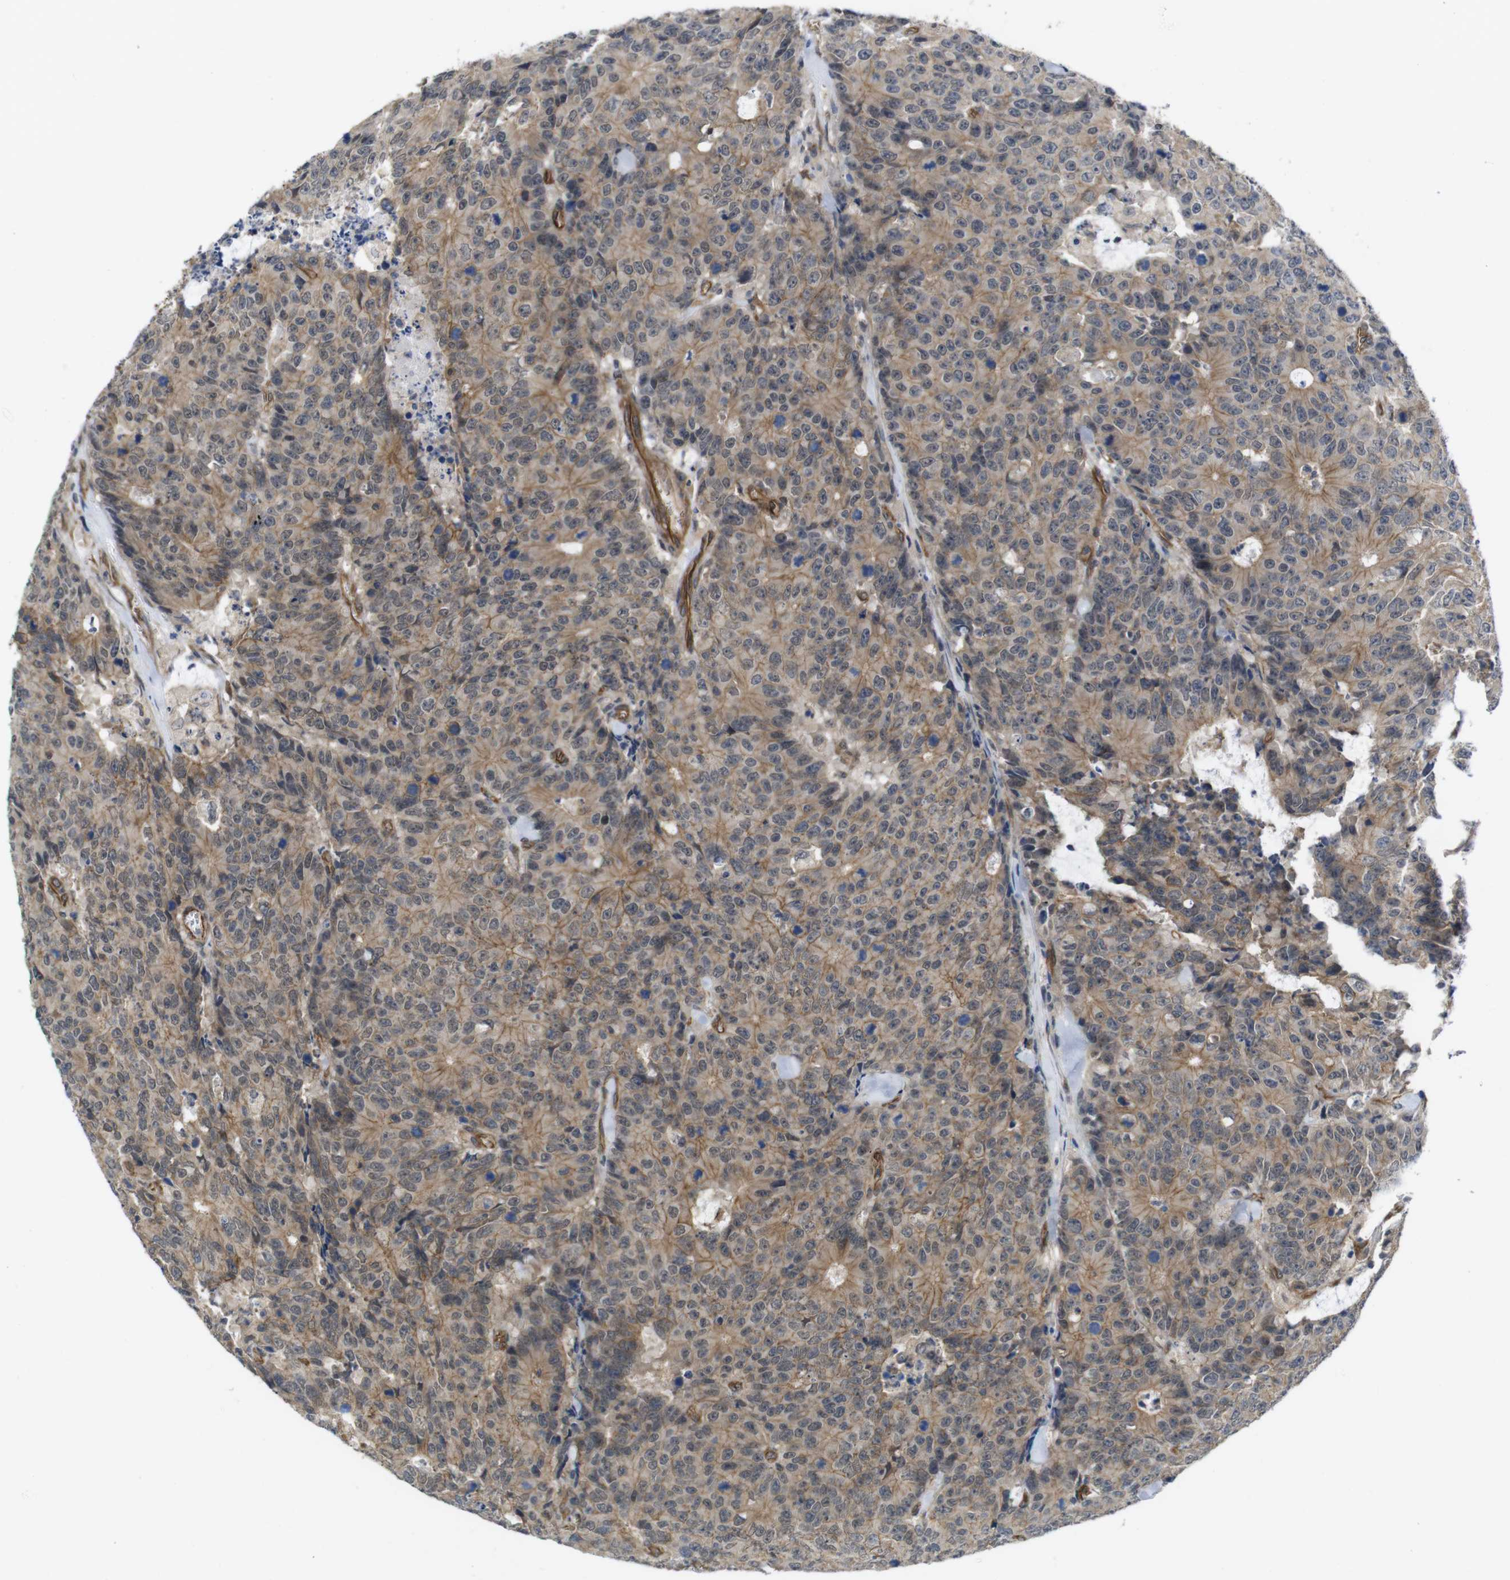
{"staining": {"intensity": "moderate", "quantity": ">75%", "location": "cytoplasmic/membranous"}, "tissue": "colorectal cancer", "cell_type": "Tumor cells", "image_type": "cancer", "snomed": [{"axis": "morphology", "description": "Adenocarcinoma, NOS"}, {"axis": "topography", "description": "Colon"}], "caption": "Tumor cells display medium levels of moderate cytoplasmic/membranous expression in approximately >75% of cells in colorectal cancer.", "gene": "ZDHHC5", "patient": {"sex": "female", "age": 86}}